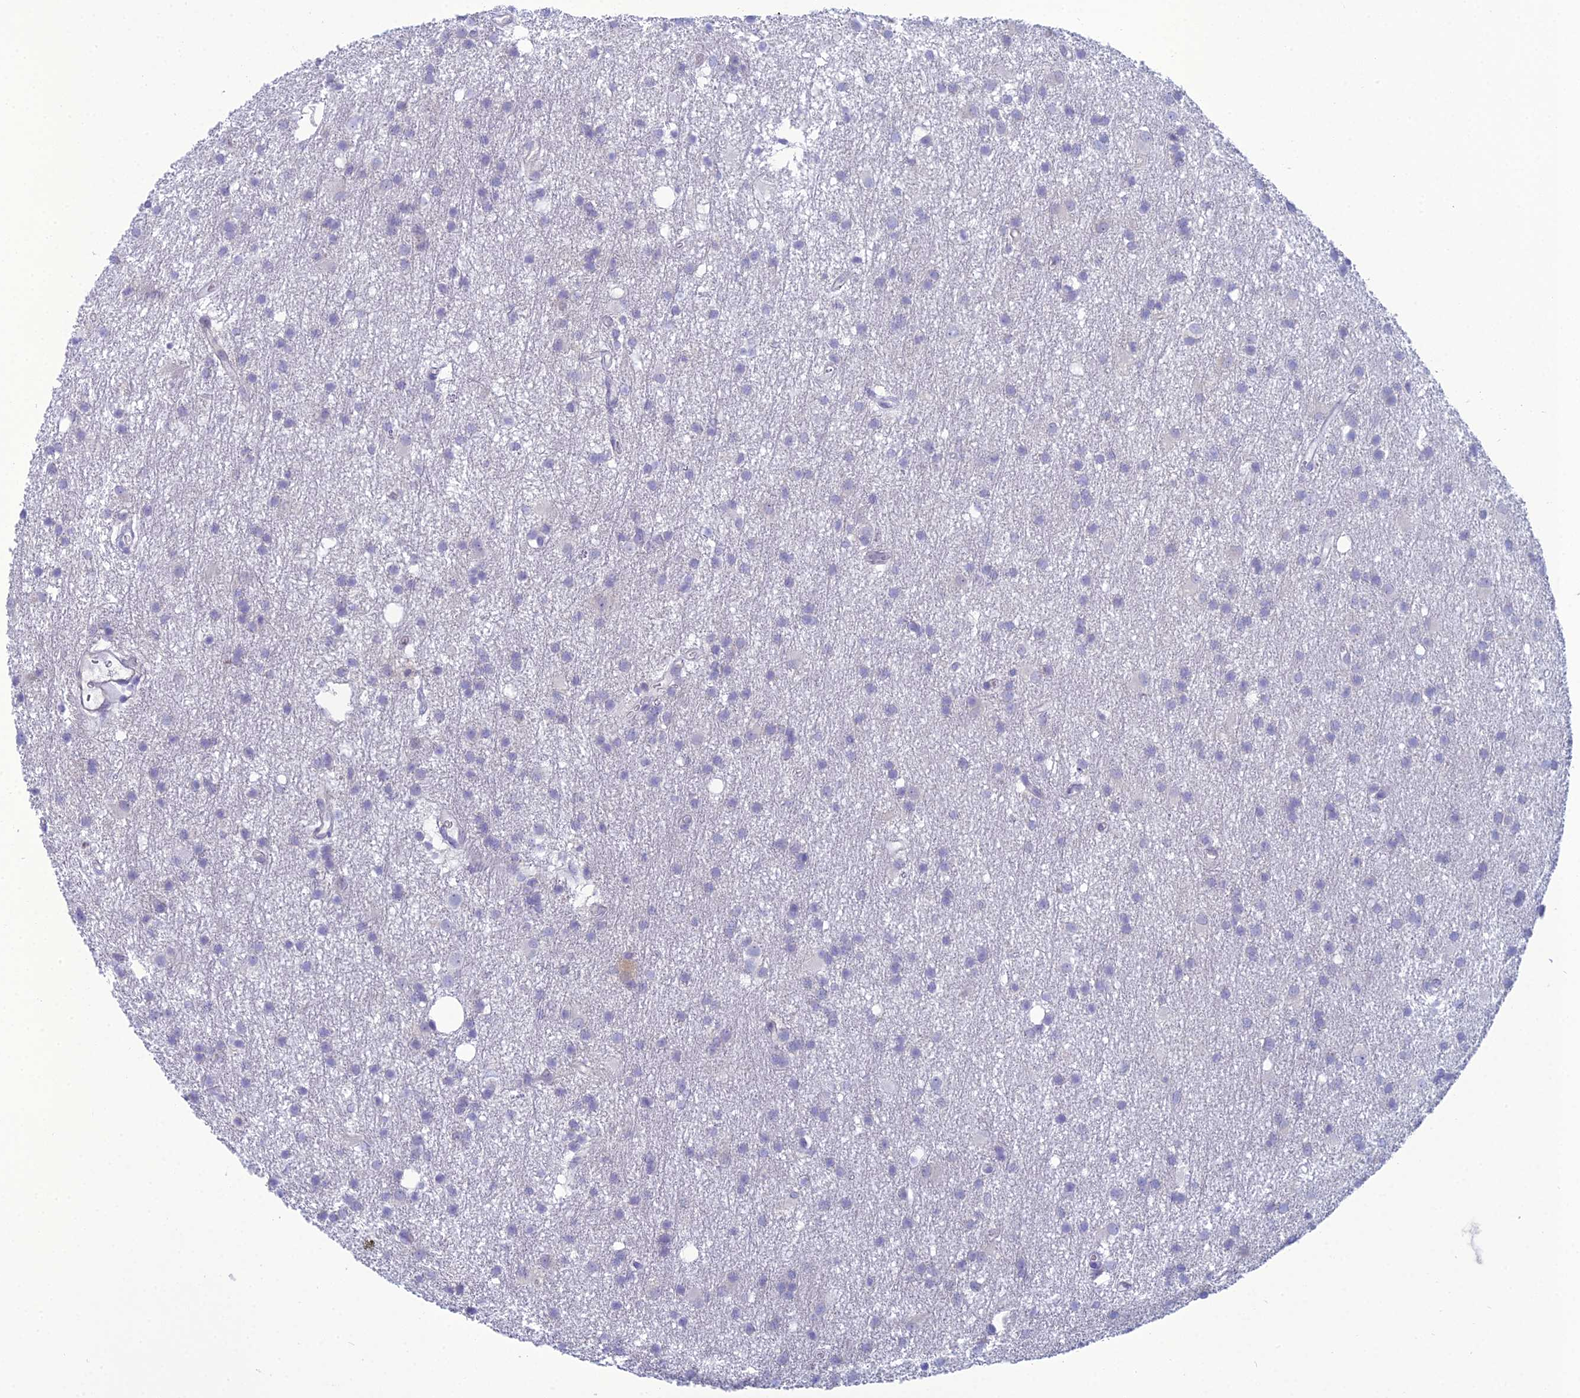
{"staining": {"intensity": "negative", "quantity": "none", "location": "none"}, "tissue": "glioma", "cell_type": "Tumor cells", "image_type": "cancer", "snomed": [{"axis": "morphology", "description": "Glioma, malignant, High grade"}, {"axis": "topography", "description": "Brain"}], "caption": "There is no significant staining in tumor cells of glioma. (IHC, brightfield microscopy, high magnification).", "gene": "GNPNAT1", "patient": {"sex": "male", "age": 77}}